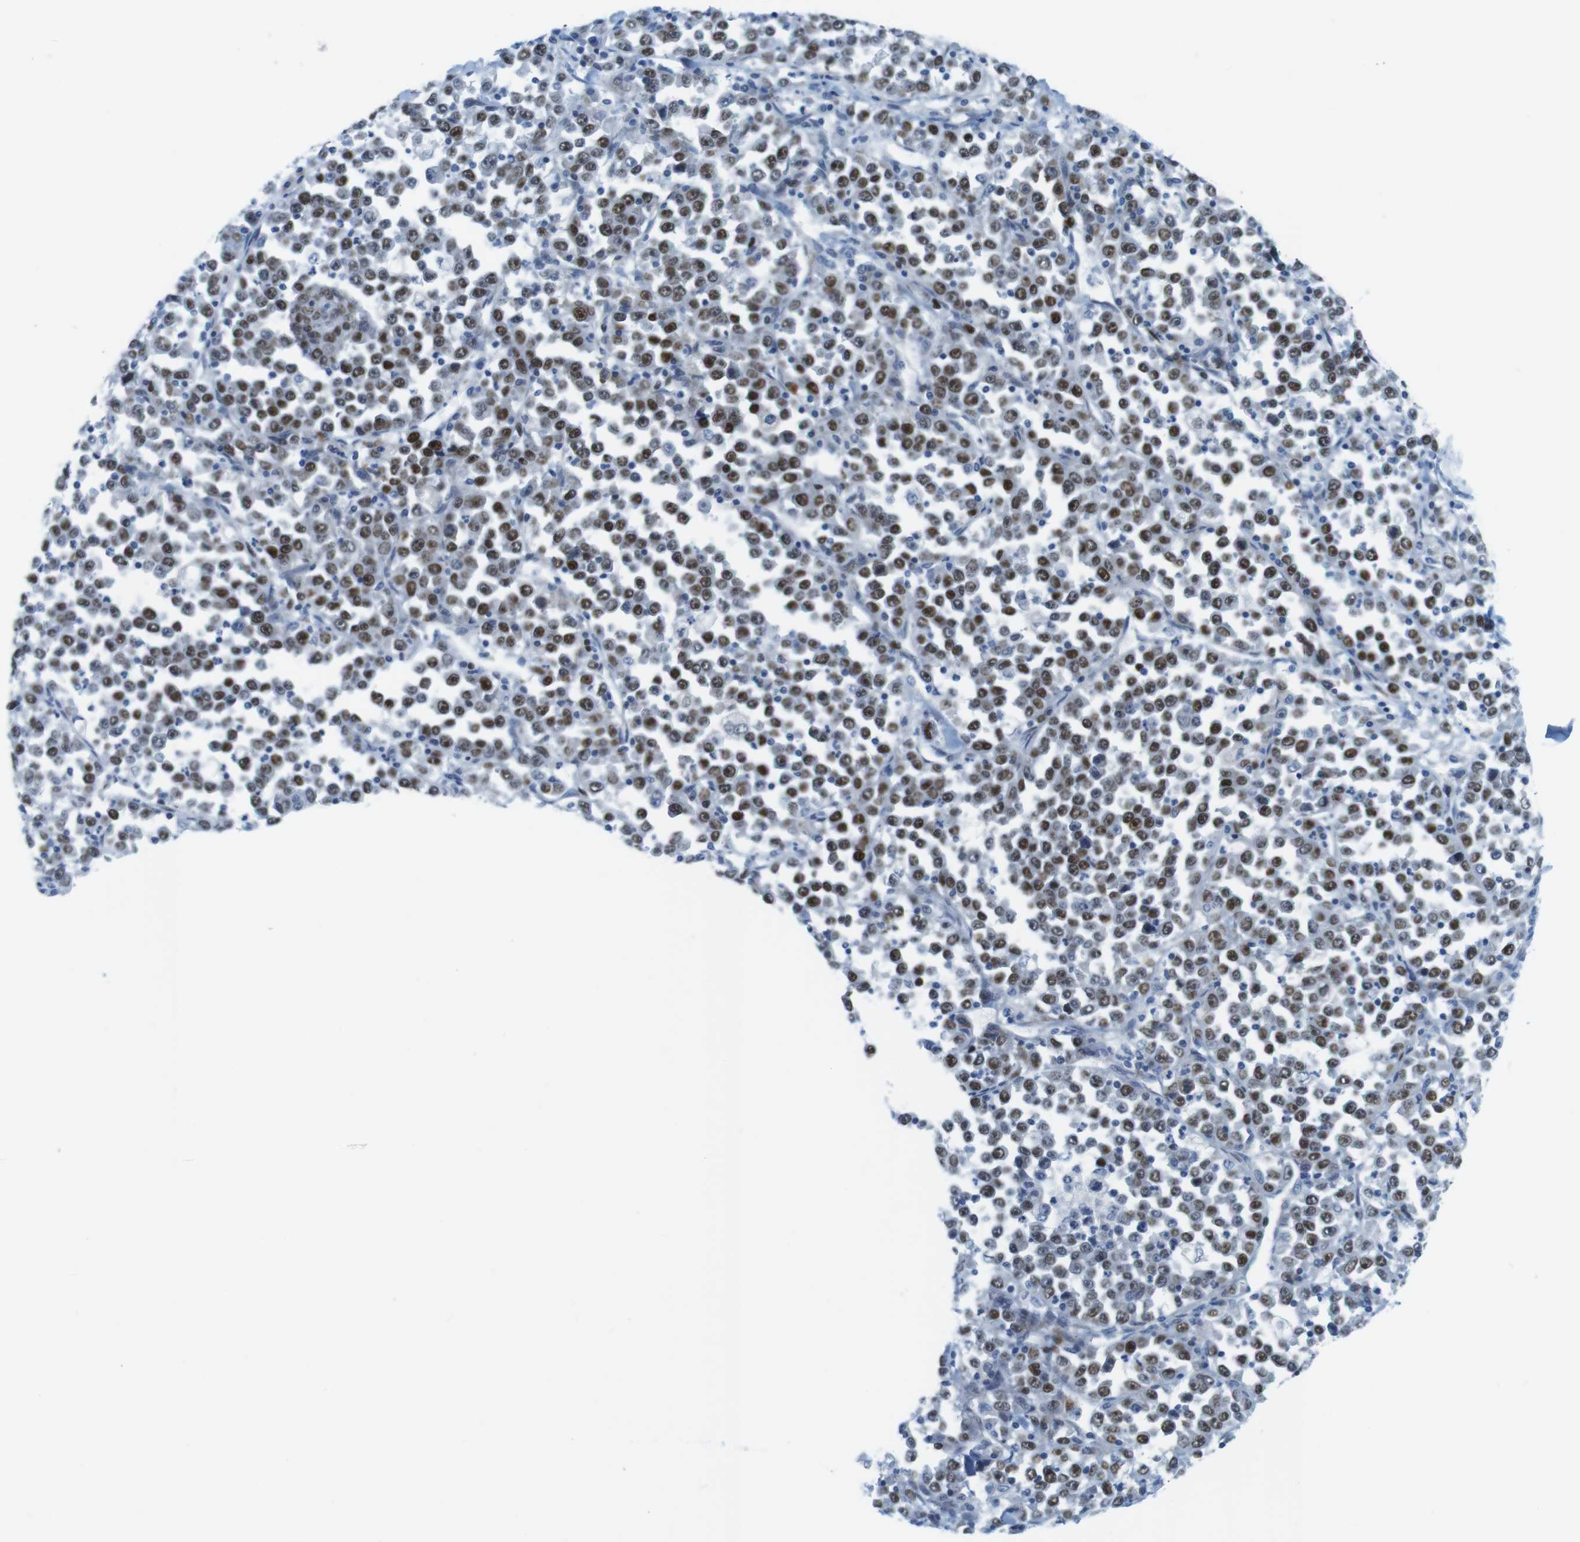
{"staining": {"intensity": "strong", "quantity": ">75%", "location": "nuclear"}, "tissue": "stomach cancer", "cell_type": "Tumor cells", "image_type": "cancer", "snomed": [{"axis": "morphology", "description": "Normal tissue, NOS"}, {"axis": "morphology", "description": "Adenocarcinoma, NOS"}, {"axis": "topography", "description": "Stomach, upper"}, {"axis": "topography", "description": "Stomach"}], "caption": "This is a histology image of IHC staining of adenocarcinoma (stomach), which shows strong expression in the nuclear of tumor cells.", "gene": "CHAF1A", "patient": {"sex": "male", "age": 59}}